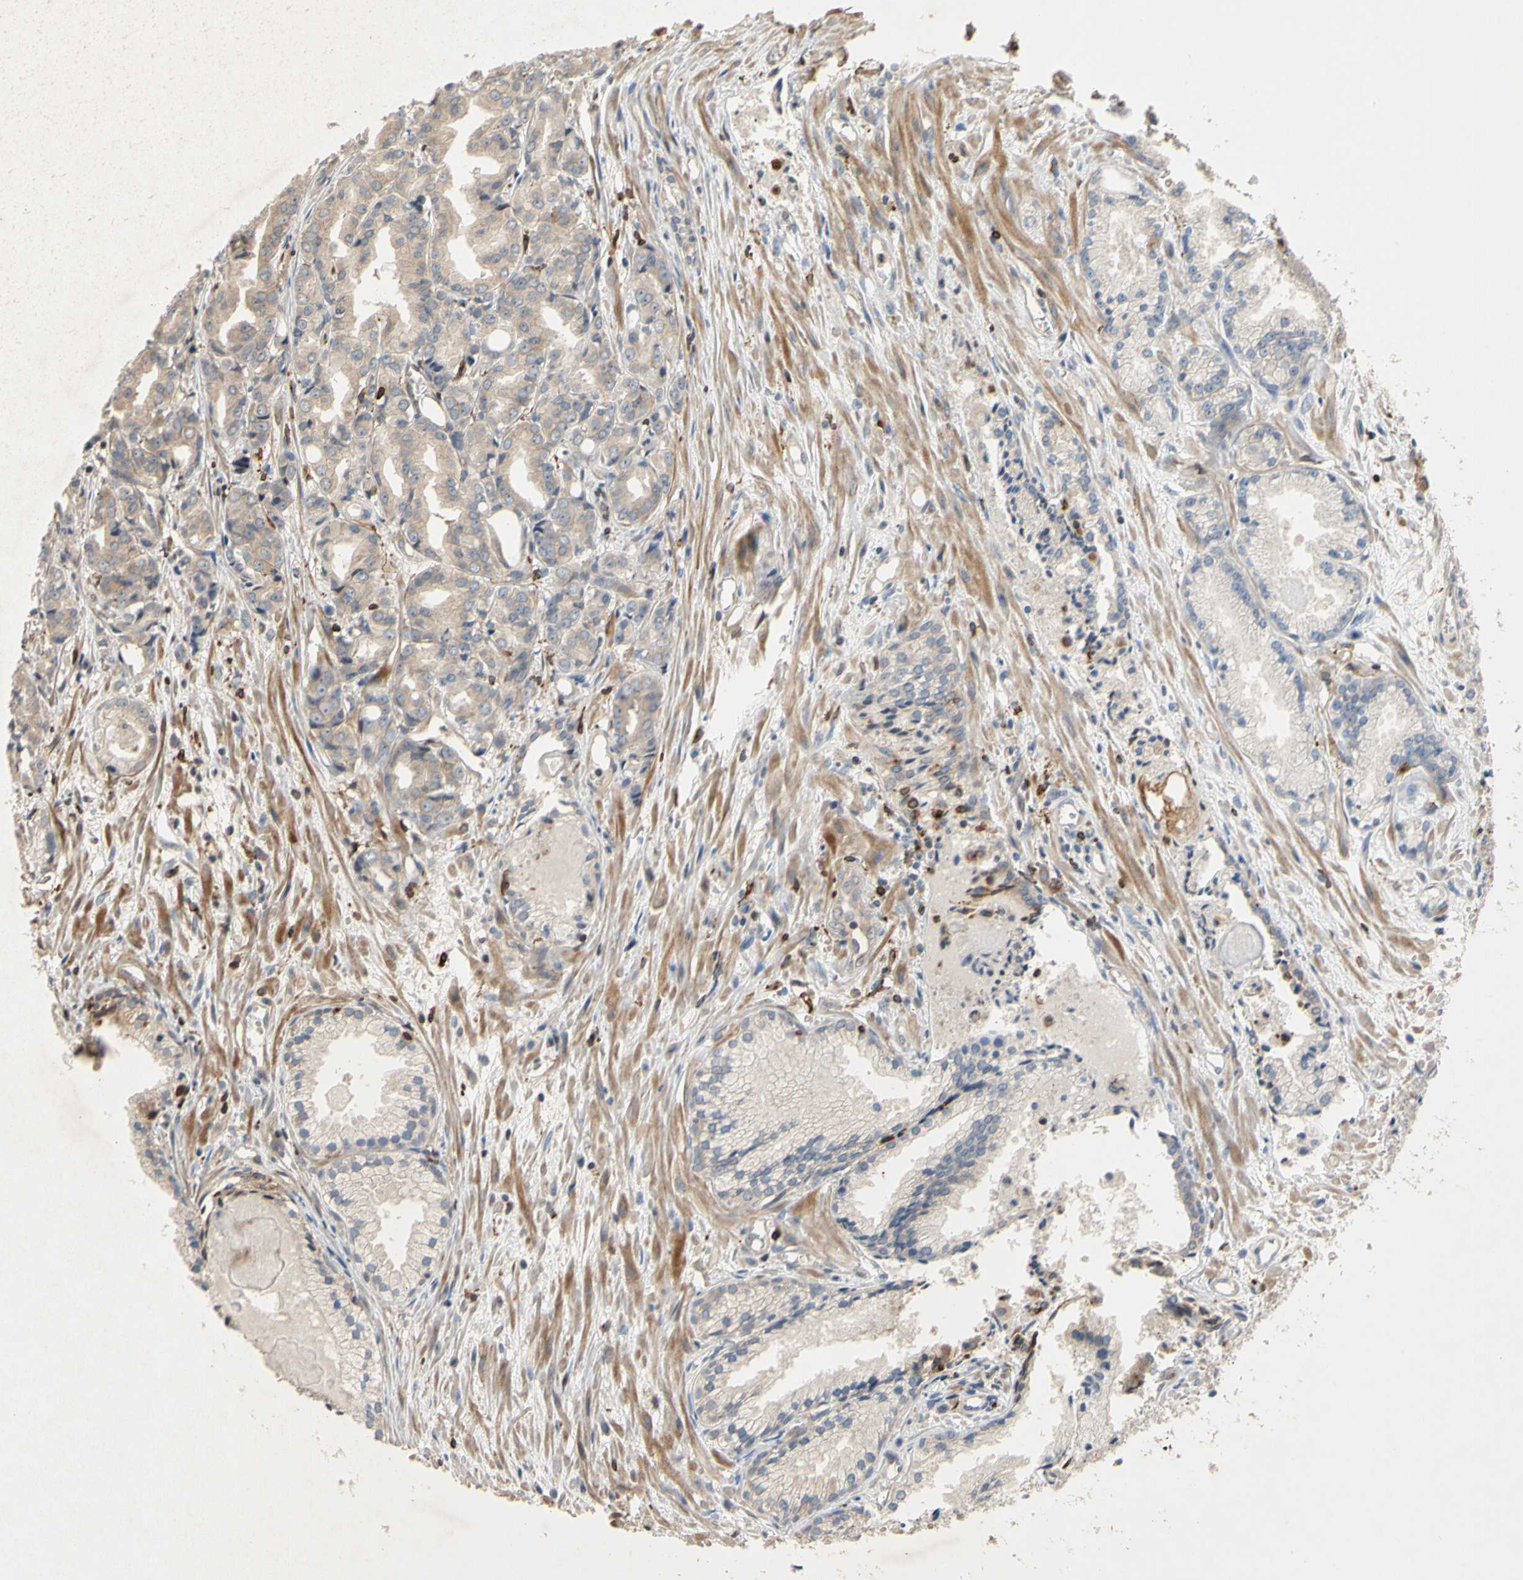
{"staining": {"intensity": "weak", "quantity": ">75%", "location": "cytoplasmic/membranous"}, "tissue": "prostate cancer", "cell_type": "Tumor cells", "image_type": "cancer", "snomed": [{"axis": "morphology", "description": "Adenocarcinoma, Low grade"}, {"axis": "topography", "description": "Prostate"}], "caption": "Immunohistochemical staining of human prostate adenocarcinoma (low-grade) demonstrates low levels of weak cytoplasmic/membranous positivity in about >75% of tumor cells.", "gene": "PLXNA2", "patient": {"sex": "male", "age": 72}}